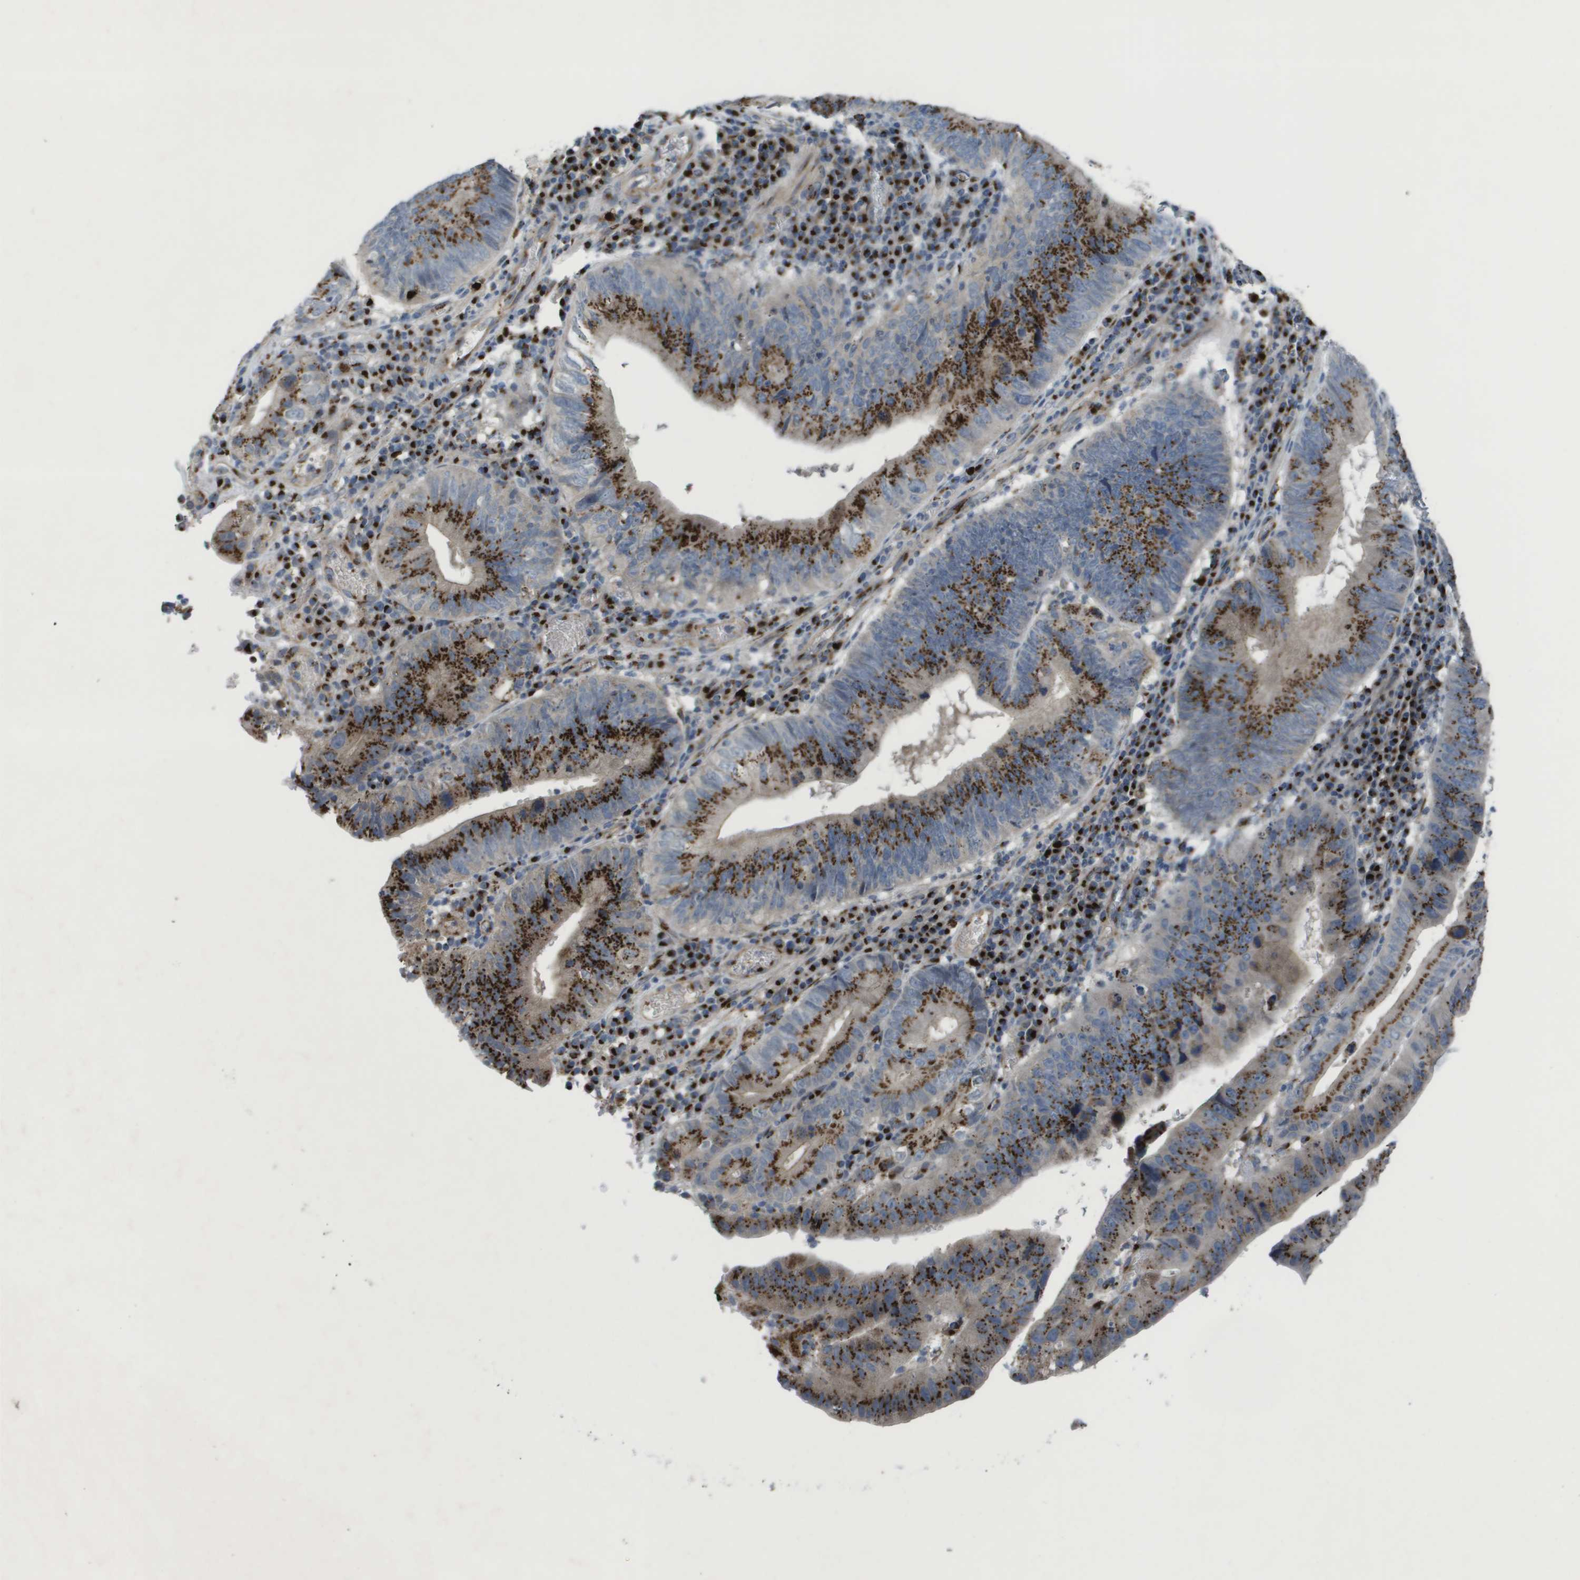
{"staining": {"intensity": "strong", "quantity": ">75%", "location": "cytoplasmic/membranous"}, "tissue": "stomach cancer", "cell_type": "Tumor cells", "image_type": "cancer", "snomed": [{"axis": "morphology", "description": "Adenocarcinoma, NOS"}, {"axis": "topography", "description": "Stomach"}], "caption": "IHC image of human adenocarcinoma (stomach) stained for a protein (brown), which reveals high levels of strong cytoplasmic/membranous expression in about >75% of tumor cells.", "gene": "QSOX2", "patient": {"sex": "male", "age": 59}}